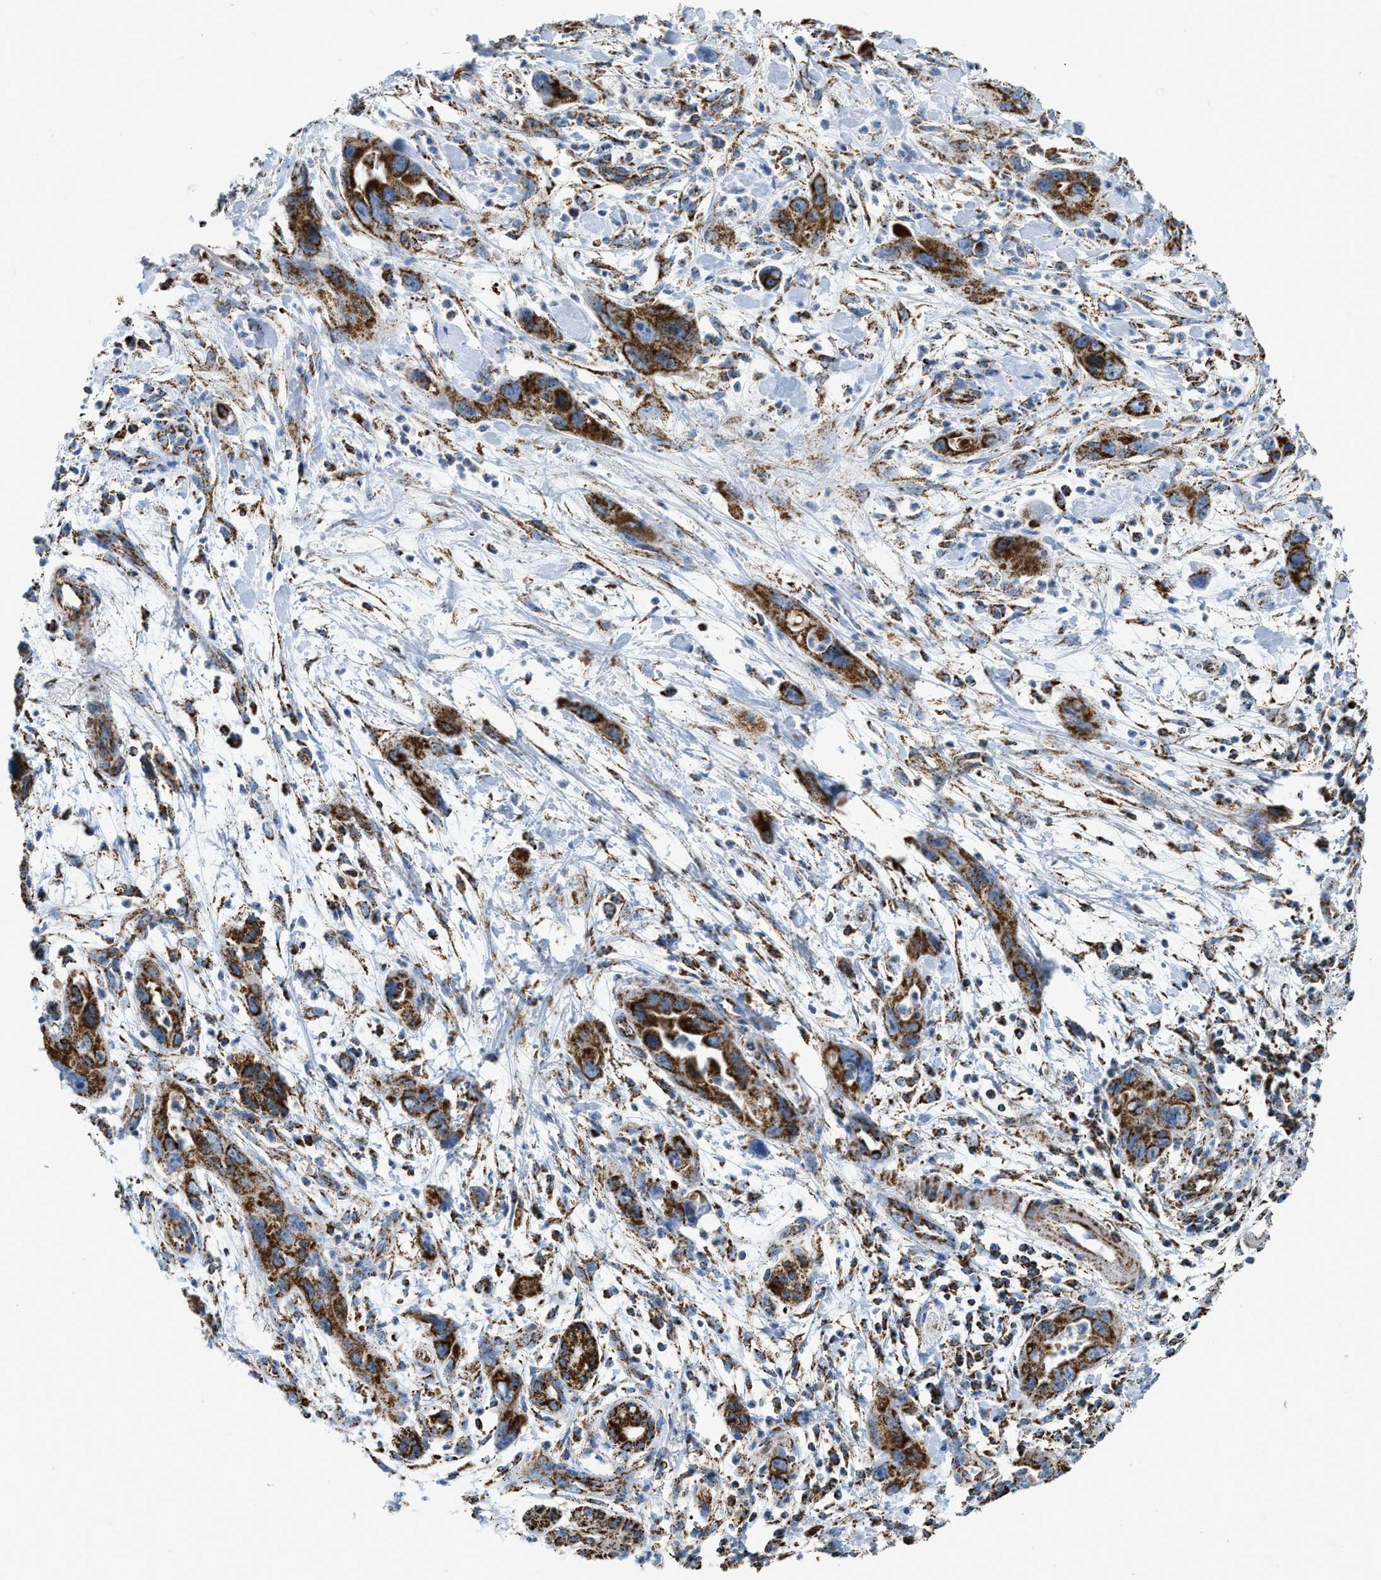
{"staining": {"intensity": "strong", "quantity": ">75%", "location": "cytoplasmic/membranous"}, "tissue": "pancreatic cancer", "cell_type": "Tumor cells", "image_type": "cancer", "snomed": [{"axis": "morphology", "description": "Adenocarcinoma, NOS"}, {"axis": "topography", "description": "Pancreas"}], "caption": "DAB immunohistochemical staining of human pancreatic cancer (adenocarcinoma) shows strong cytoplasmic/membranous protein positivity in approximately >75% of tumor cells. Nuclei are stained in blue.", "gene": "ETFB", "patient": {"sex": "female", "age": 70}}